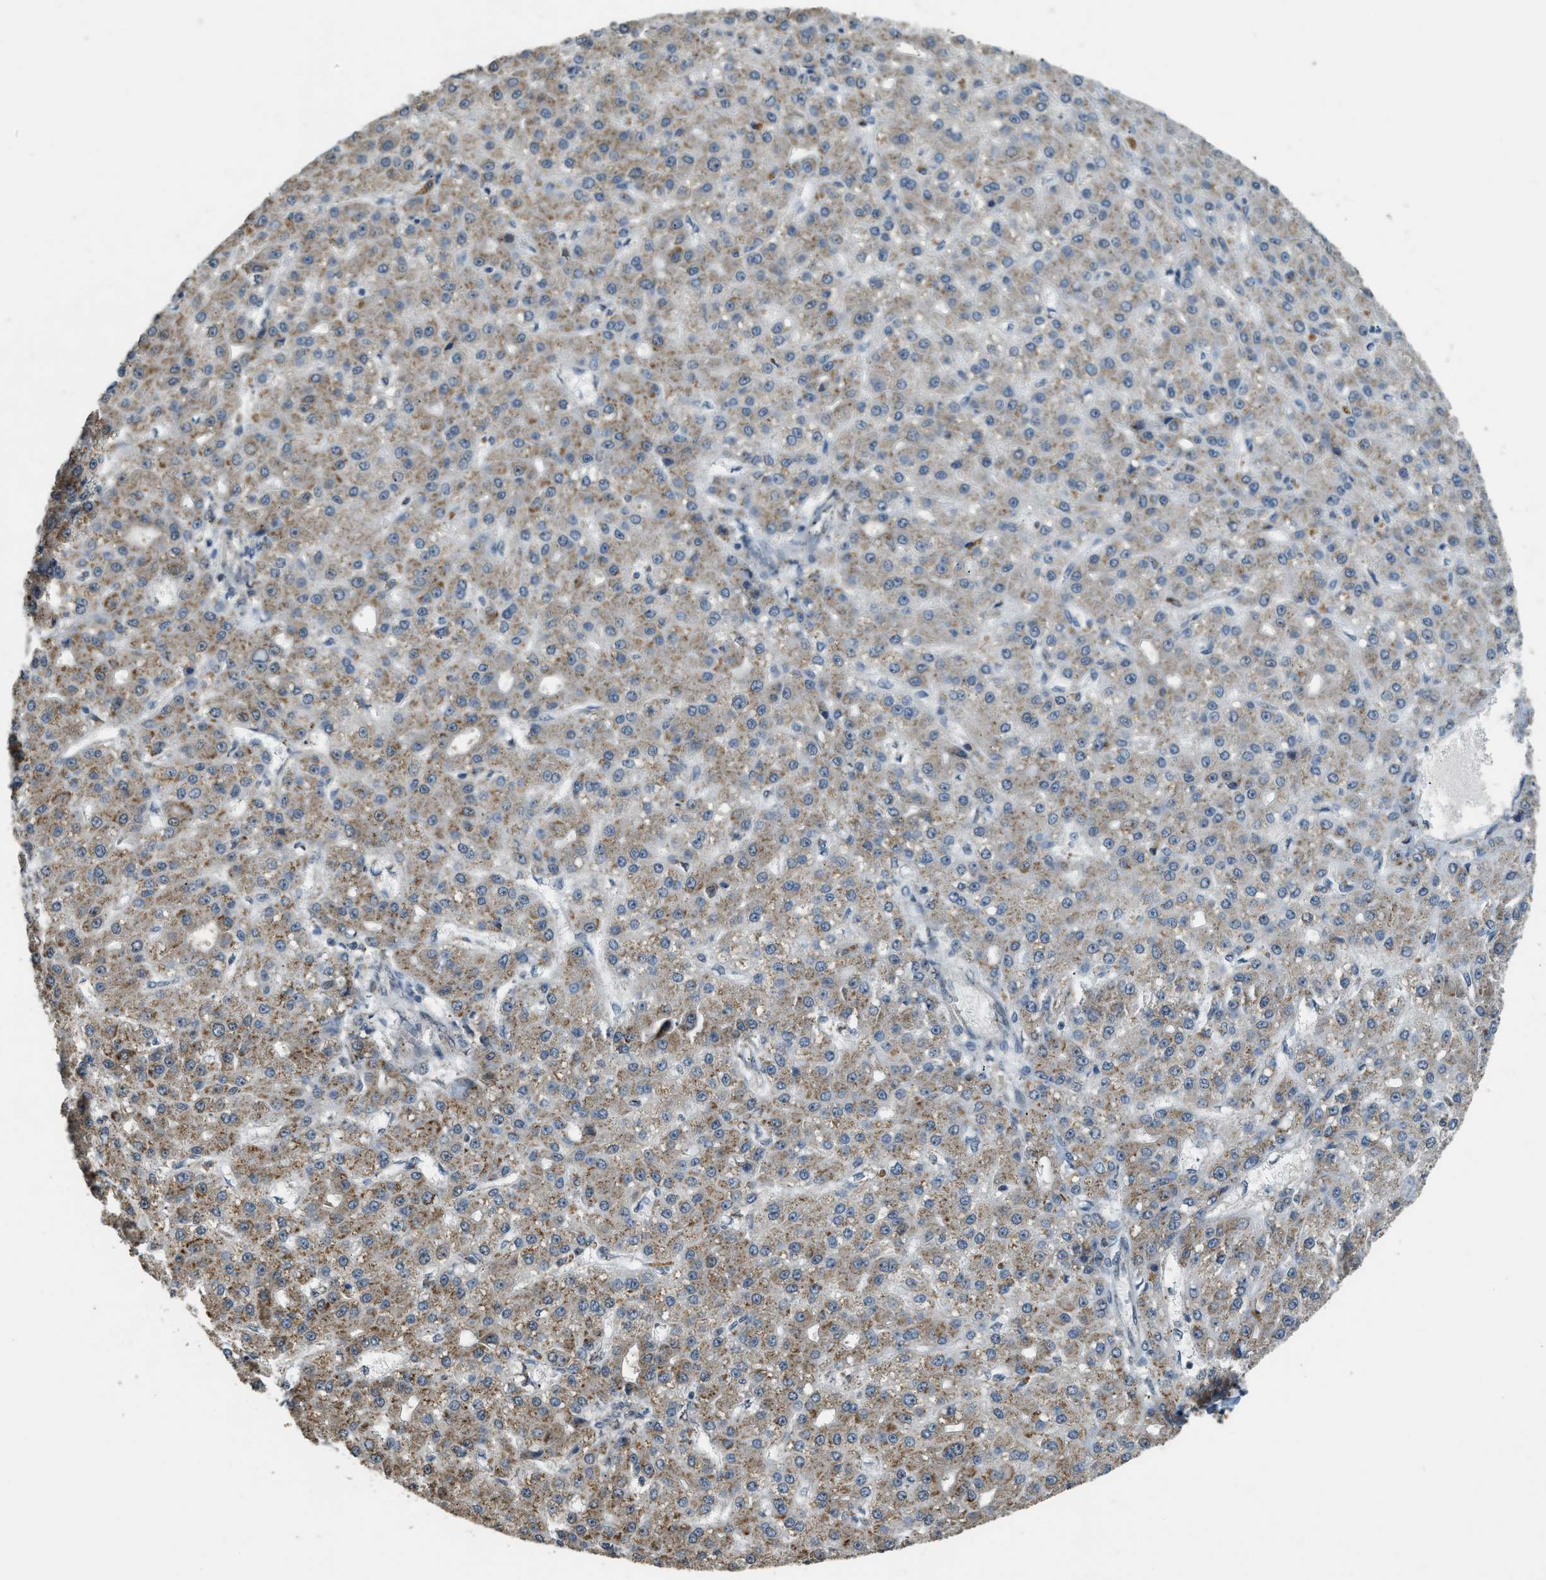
{"staining": {"intensity": "moderate", "quantity": ">75%", "location": "cytoplasmic/membranous"}, "tissue": "liver cancer", "cell_type": "Tumor cells", "image_type": "cancer", "snomed": [{"axis": "morphology", "description": "Carcinoma, Hepatocellular, NOS"}, {"axis": "topography", "description": "Liver"}], "caption": "Liver hepatocellular carcinoma tissue shows moderate cytoplasmic/membranous positivity in approximately >75% of tumor cells", "gene": "IPO7", "patient": {"sex": "male", "age": 67}}